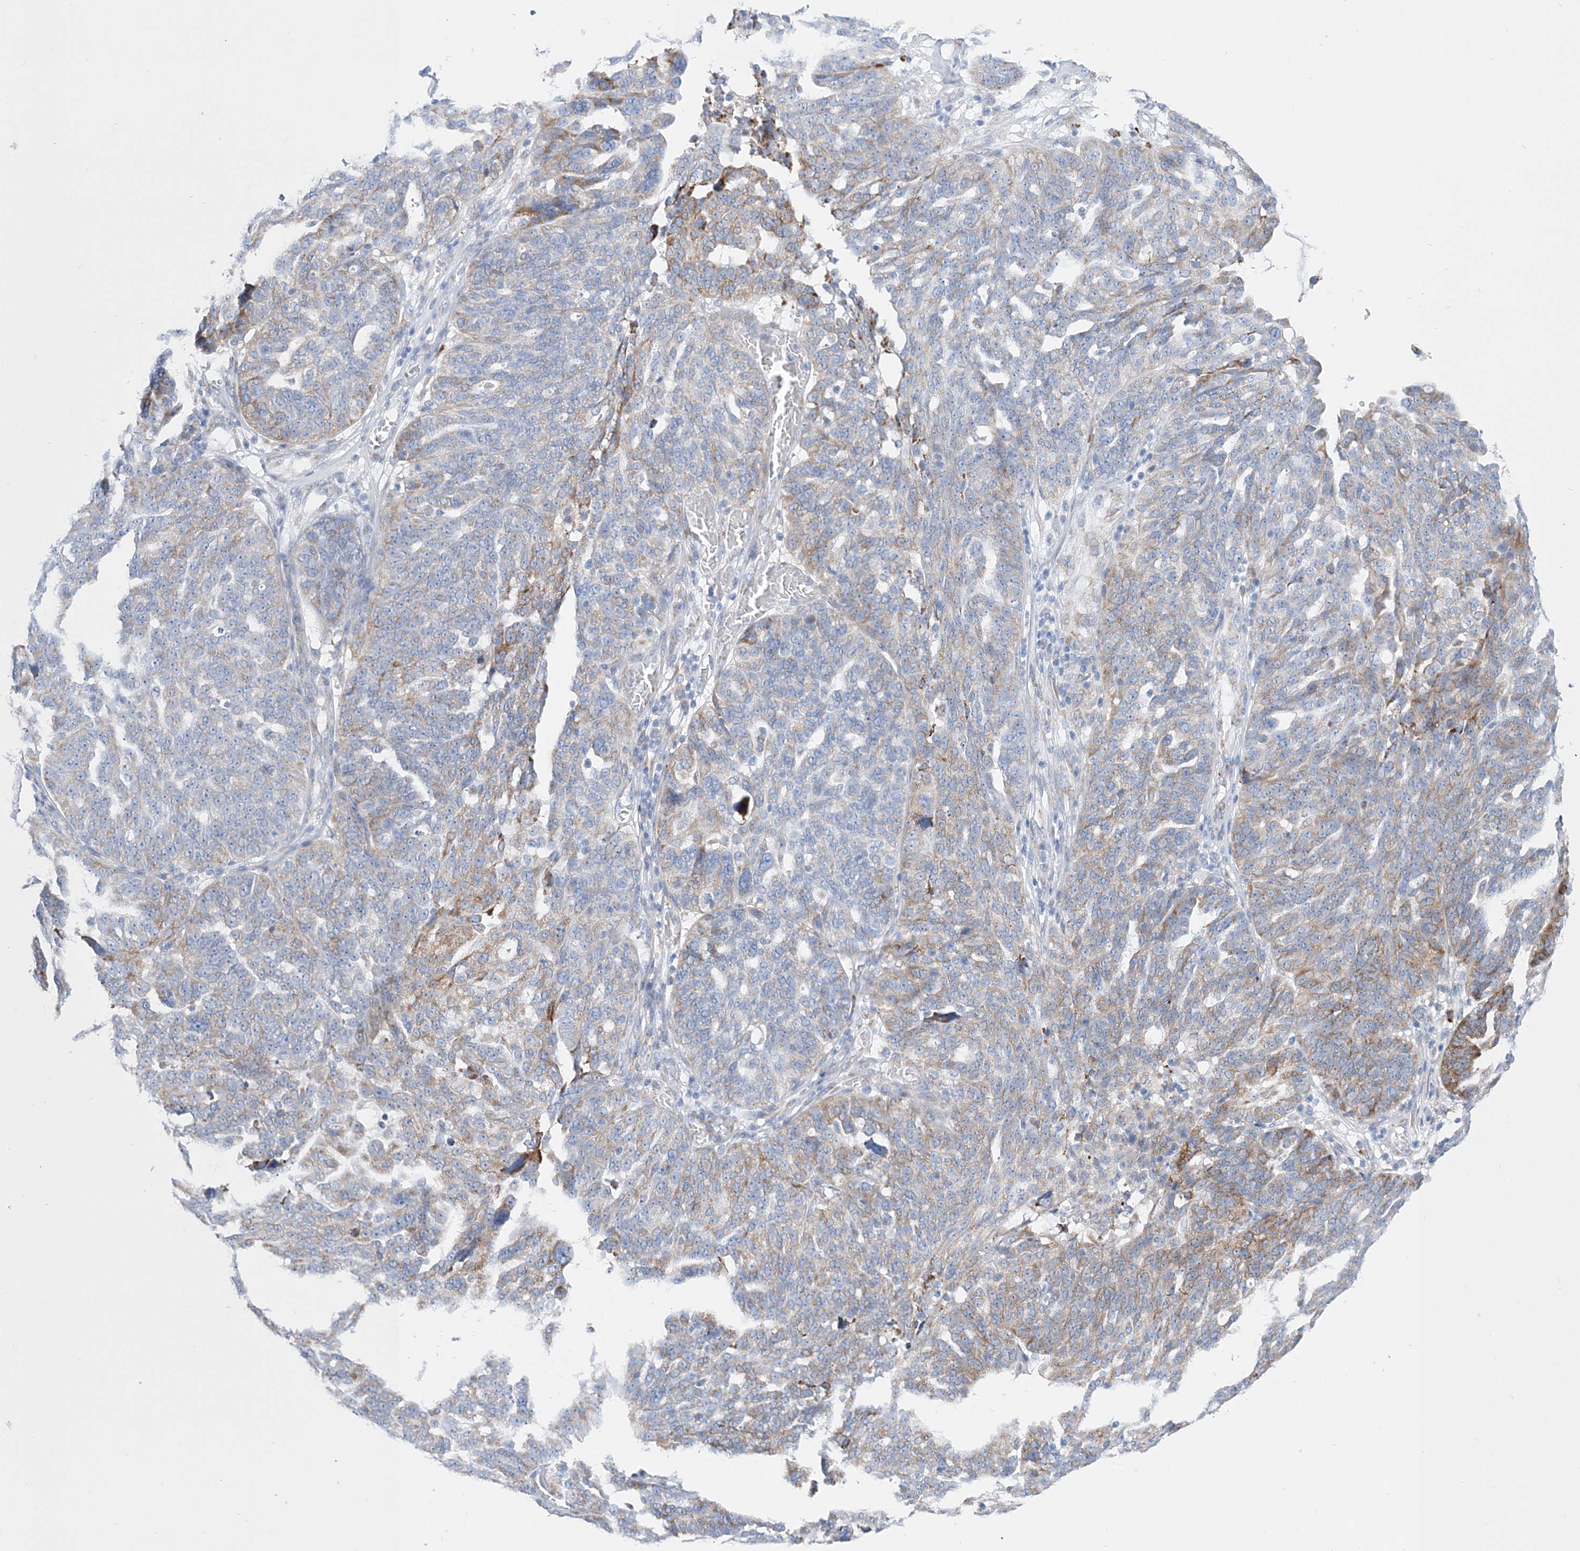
{"staining": {"intensity": "weak", "quantity": "25%-75%", "location": "cytoplasmic/membranous"}, "tissue": "ovarian cancer", "cell_type": "Tumor cells", "image_type": "cancer", "snomed": [{"axis": "morphology", "description": "Cystadenocarcinoma, serous, NOS"}, {"axis": "topography", "description": "Ovary"}], "caption": "A brown stain highlights weak cytoplasmic/membranous positivity of a protein in human serous cystadenocarcinoma (ovarian) tumor cells.", "gene": "TSPYL6", "patient": {"sex": "female", "age": 59}}